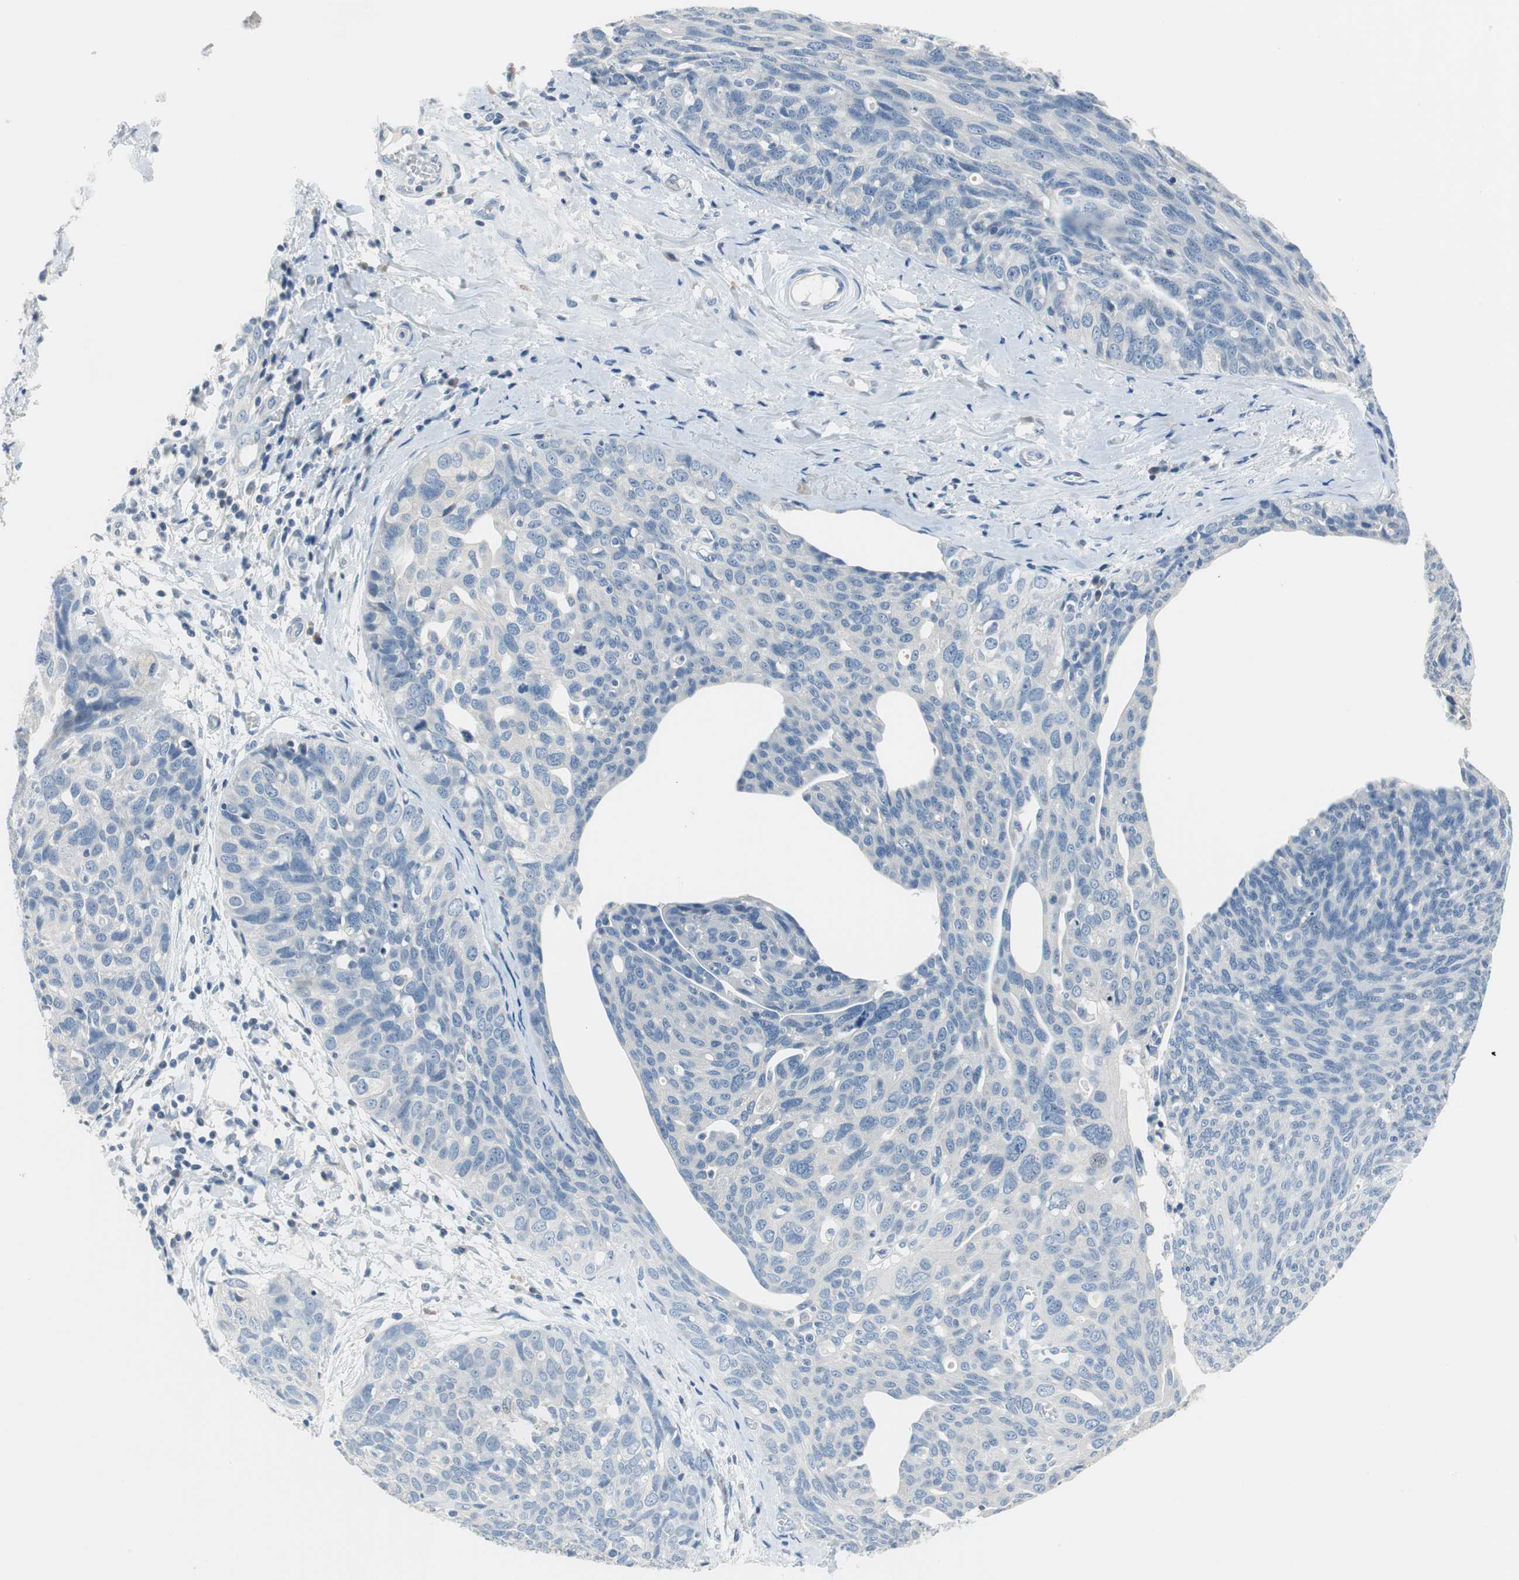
{"staining": {"intensity": "negative", "quantity": "none", "location": "none"}, "tissue": "ovarian cancer", "cell_type": "Tumor cells", "image_type": "cancer", "snomed": [{"axis": "morphology", "description": "Carcinoma, endometroid"}, {"axis": "topography", "description": "Ovary"}], "caption": "This photomicrograph is of ovarian cancer (endometroid carcinoma) stained with immunohistochemistry (IHC) to label a protein in brown with the nuclei are counter-stained blue. There is no expression in tumor cells. Nuclei are stained in blue.", "gene": "GLCCI1", "patient": {"sex": "female", "age": 60}}